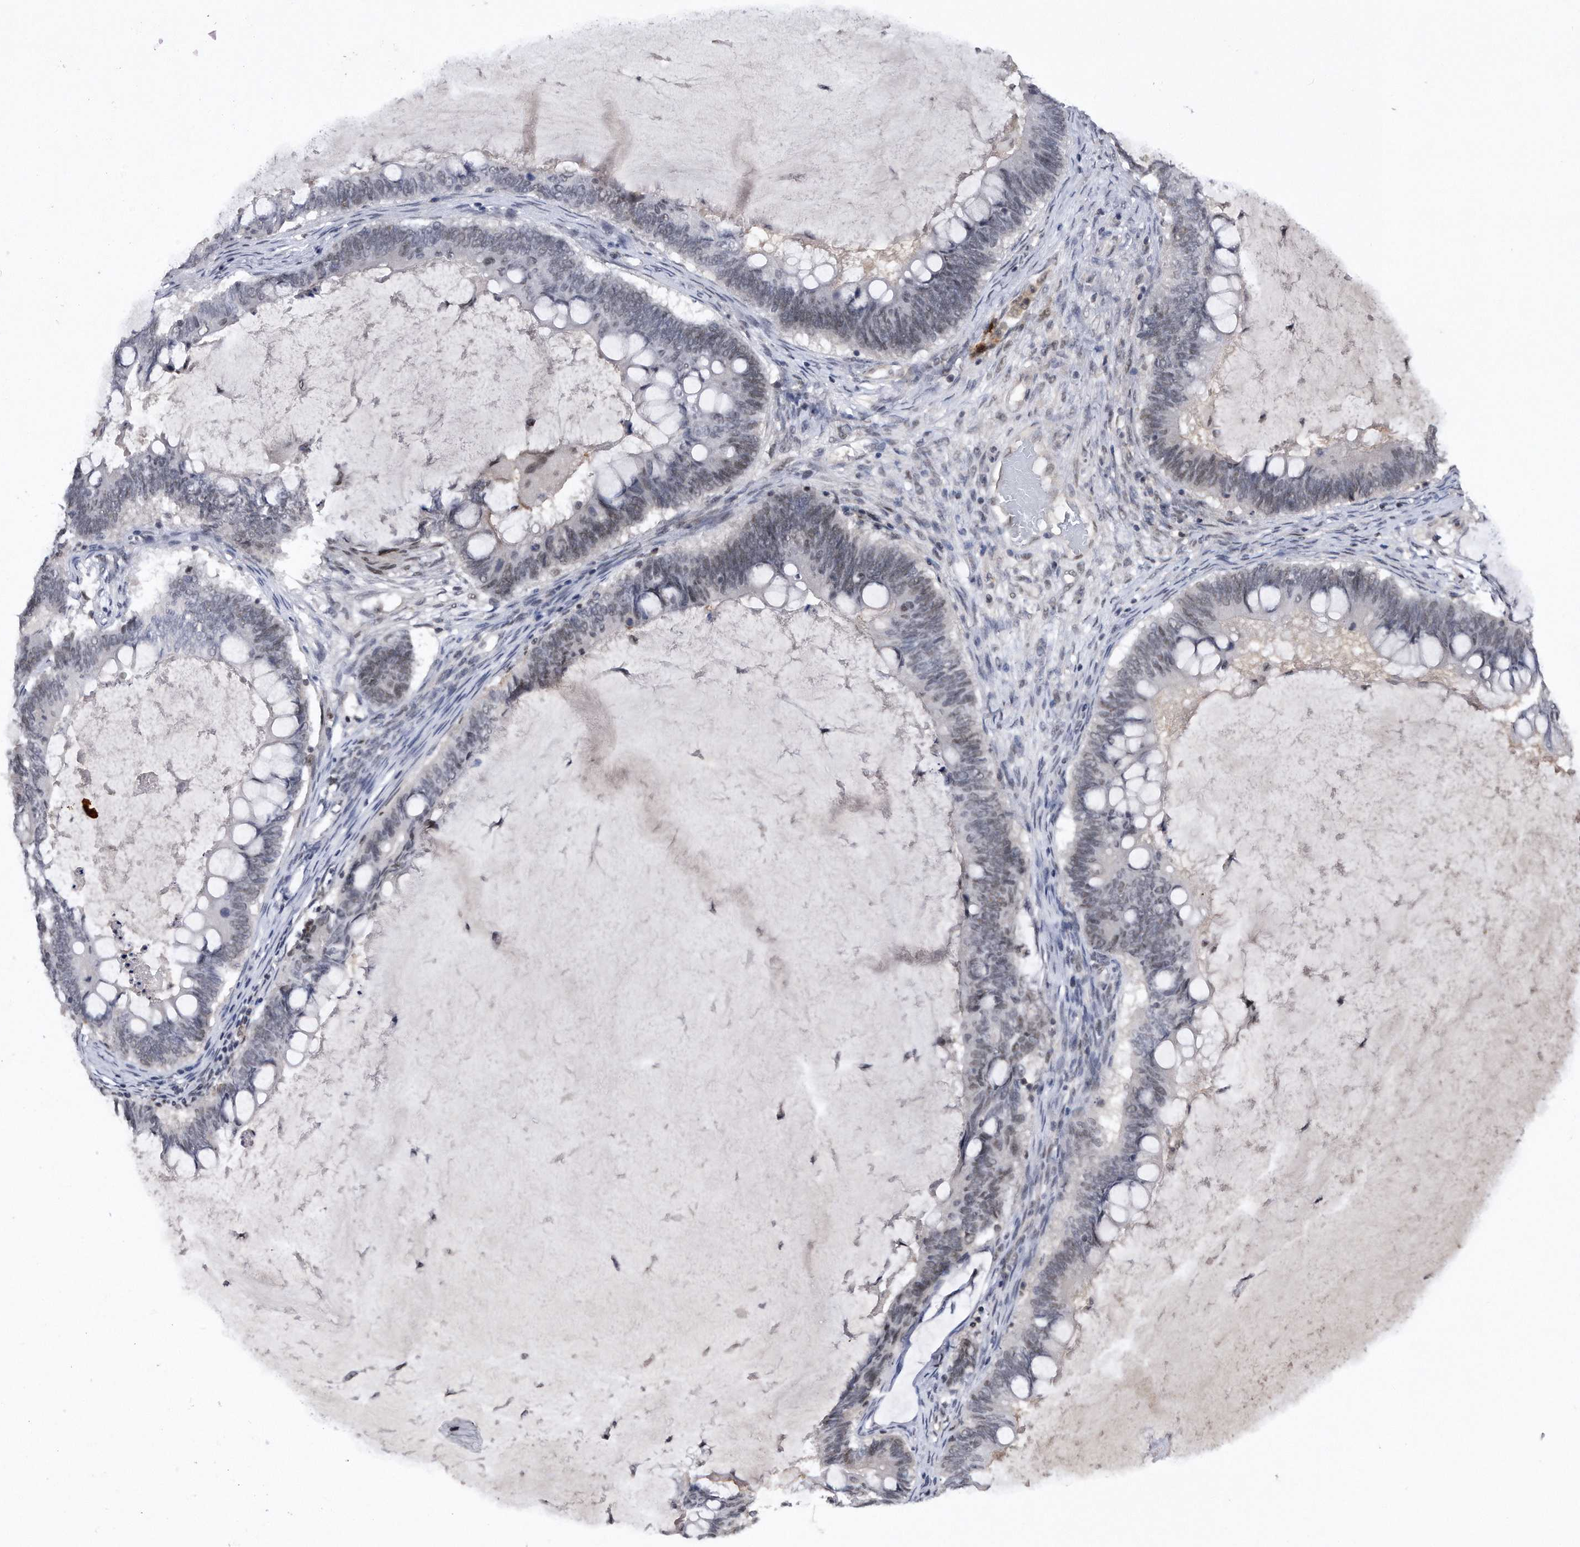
{"staining": {"intensity": "weak", "quantity": "<25%", "location": "nuclear"}, "tissue": "ovarian cancer", "cell_type": "Tumor cells", "image_type": "cancer", "snomed": [{"axis": "morphology", "description": "Cystadenocarcinoma, mucinous, NOS"}, {"axis": "topography", "description": "Ovary"}], "caption": "Tumor cells show no significant positivity in ovarian cancer.", "gene": "VIRMA", "patient": {"sex": "female", "age": 61}}